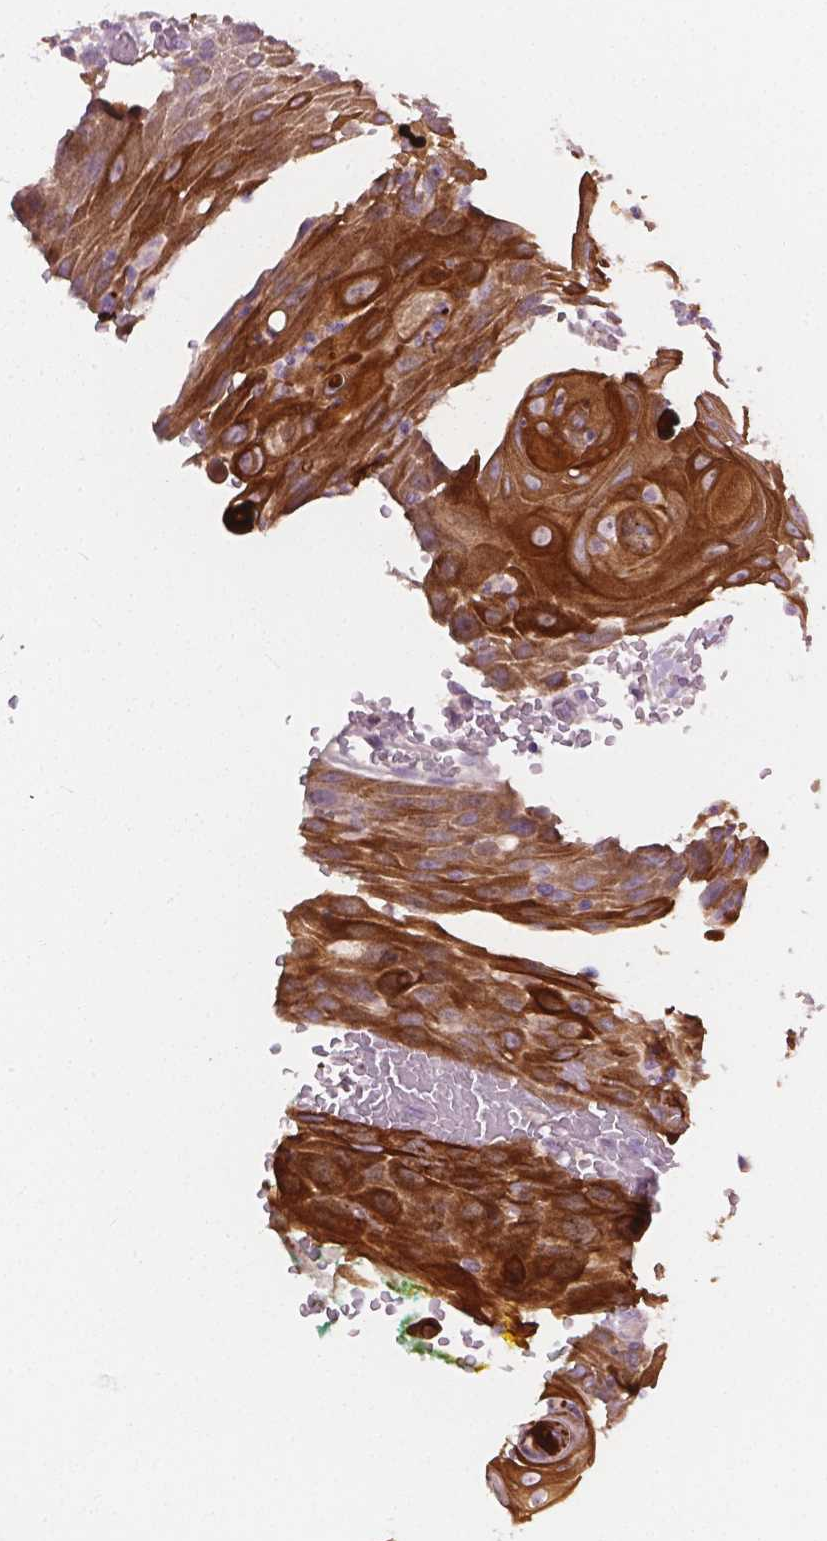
{"staining": {"intensity": "strong", "quantity": "25%-75%", "location": "cytoplasmic/membranous"}, "tissue": "head and neck cancer", "cell_type": "Tumor cells", "image_type": "cancer", "snomed": [{"axis": "morphology", "description": "Squamous cell carcinoma, NOS"}, {"axis": "topography", "description": "Head-Neck"}], "caption": "A high amount of strong cytoplasmic/membranous expression is appreciated in about 25%-75% of tumor cells in head and neck squamous cell carcinoma tissue.", "gene": "KRT17", "patient": {"sex": "male", "age": 69}}